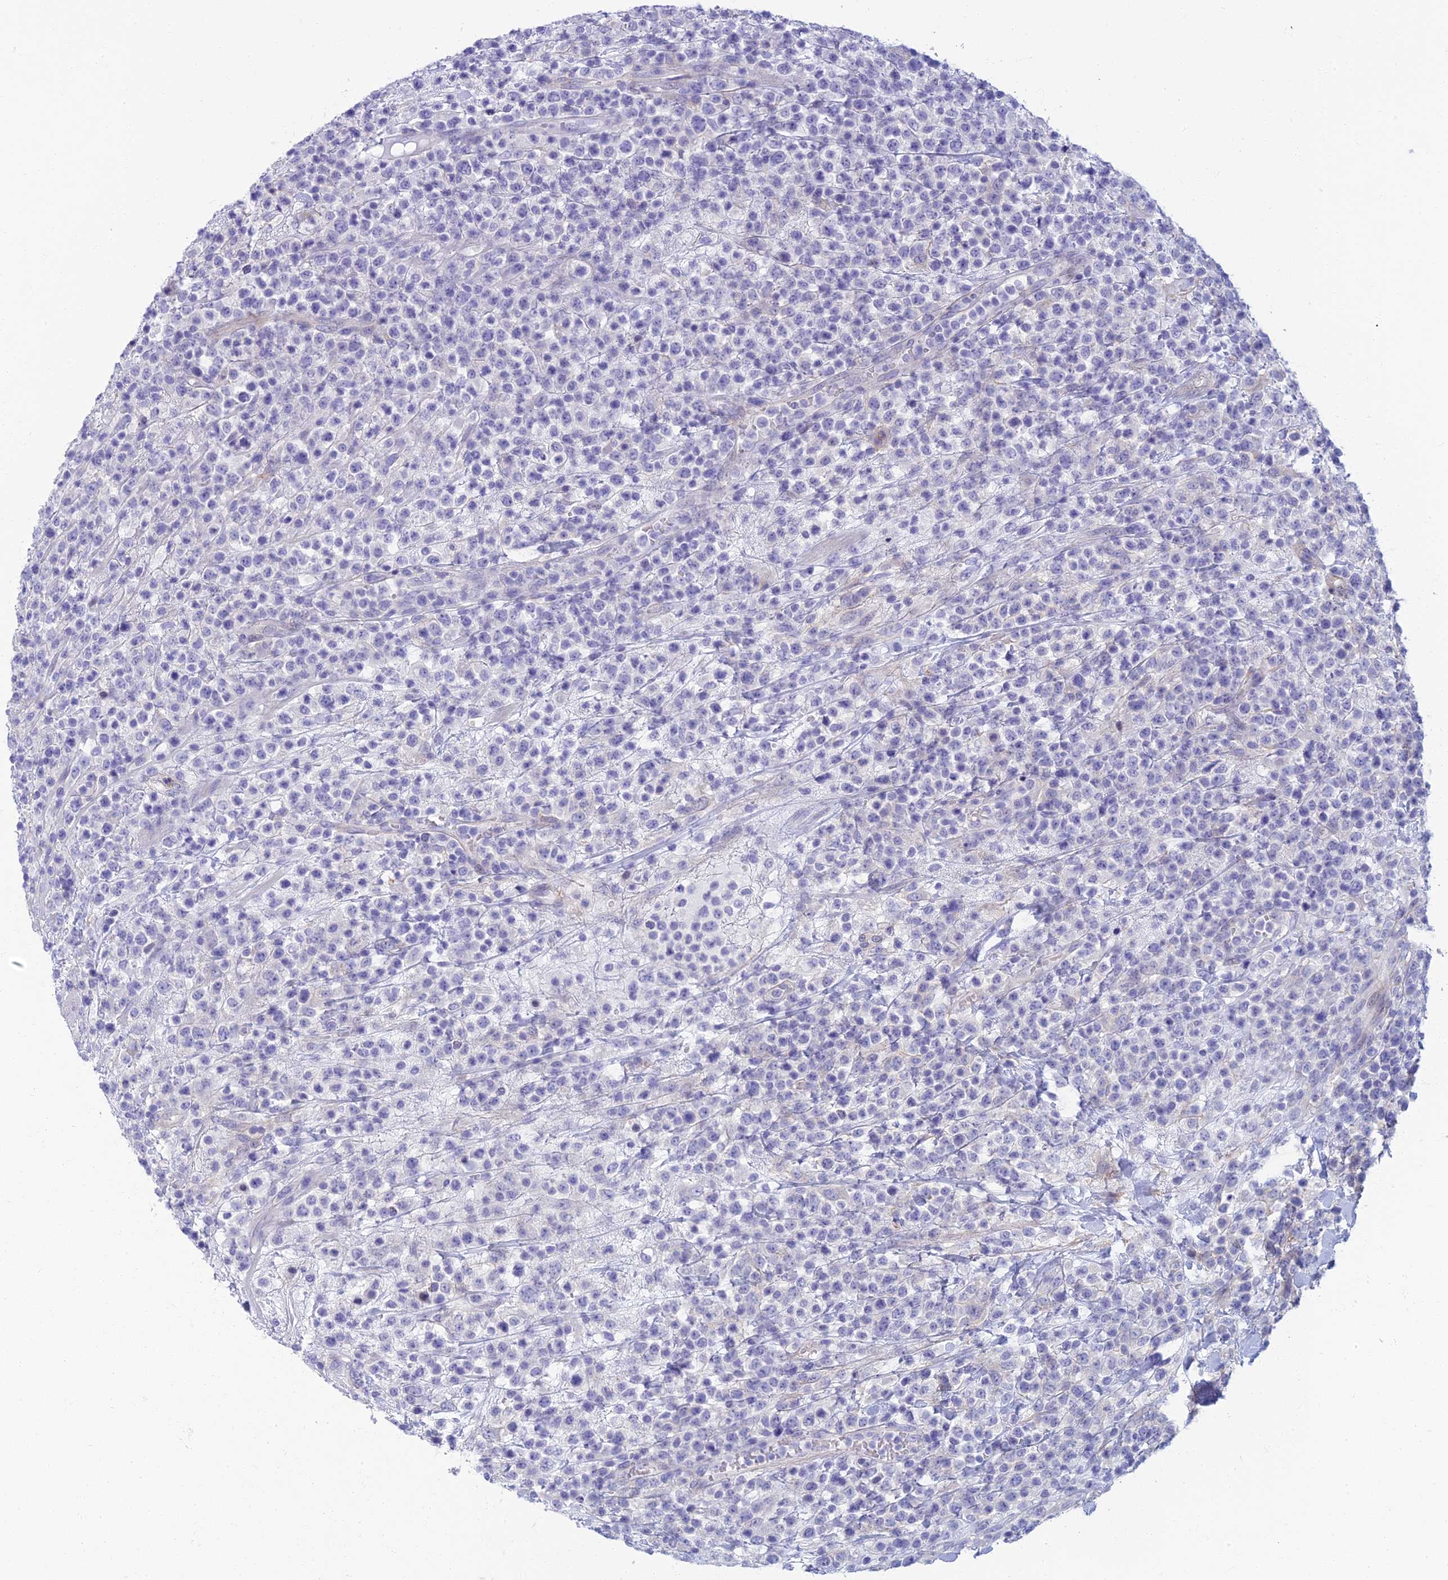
{"staining": {"intensity": "negative", "quantity": "none", "location": "none"}, "tissue": "lymphoma", "cell_type": "Tumor cells", "image_type": "cancer", "snomed": [{"axis": "morphology", "description": "Malignant lymphoma, non-Hodgkin's type, High grade"}, {"axis": "topography", "description": "Colon"}], "caption": "Immunohistochemistry of human lymphoma shows no positivity in tumor cells.", "gene": "NEURL1", "patient": {"sex": "female", "age": 53}}